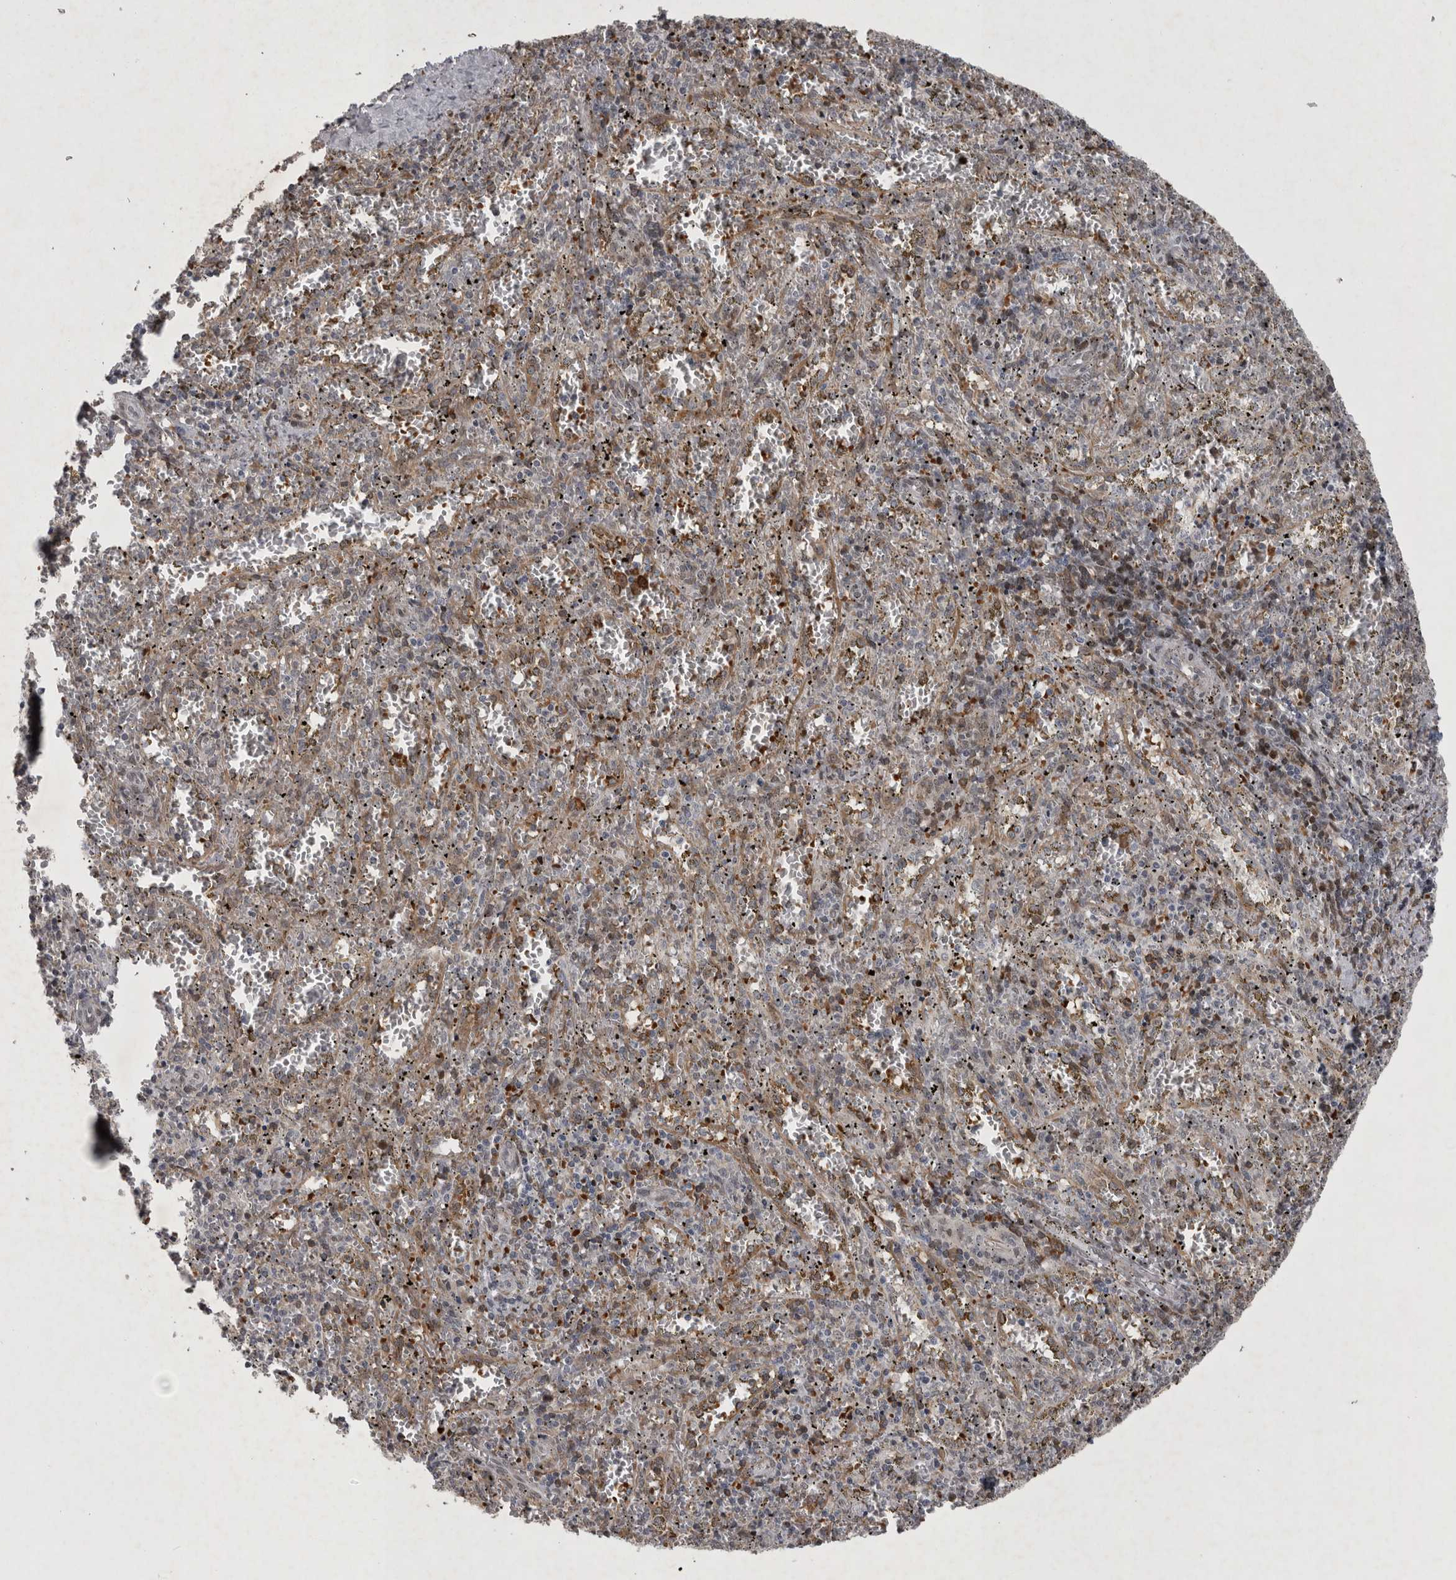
{"staining": {"intensity": "weak", "quantity": "25%-75%", "location": "cytoplasmic/membranous"}, "tissue": "spleen", "cell_type": "Cells in red pulp", "image_type": "normal", "snomed": [{"axis": "morphology", "description": "Normal tissue, NOS"}, {"axis": "topography", "description": "Spleen"}], "caption": "The photomicrograph exhibits immunohistochemical staining of normal spleen. There is weak cytoplasmic/membranous expression is seen in about 25%-75% of cells in red pulp.", "gene": "IFI44", "patient": {"sex": "male", "age": 11}}